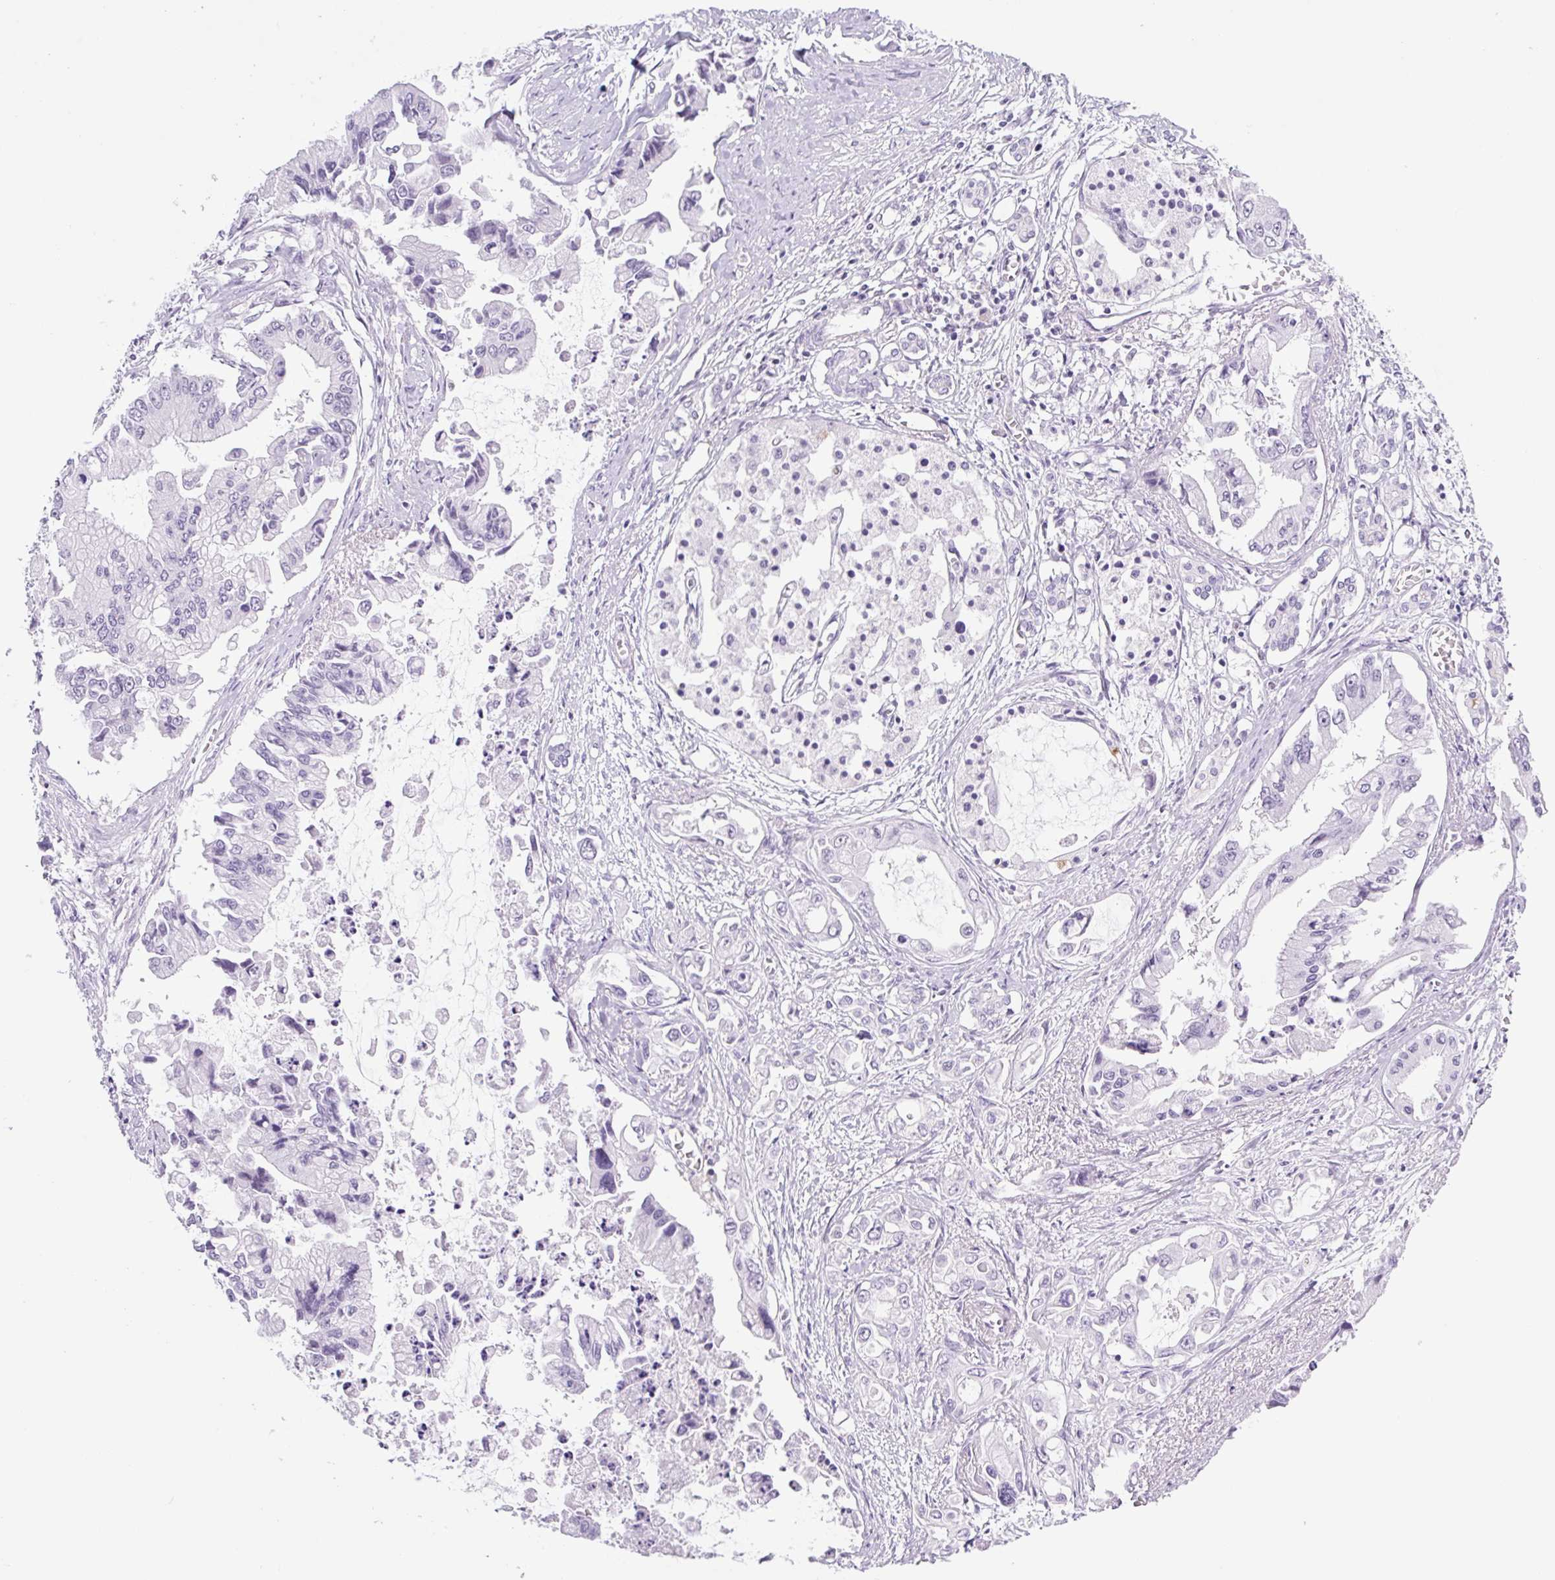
{"staining": {"intensity": "negative", "quantity": "none", "location": "none"}, "tissue": "pancreatic cancer", "cell_type": "Tumor cells", "image_type": "cancer", "snomed": [{"axis": "morphology", "description": "Adenocarcinoma, NOS"}, {"axis": "topography", "description": "Pancreas"}], "caption": "Immunohistochemical staining of human pancreatic adenocarcinoma displays no significant positivity in tumor cells. The staining was performed using DAB (3,3'-diaminobenzidine) to visualize the protein expression in brown, while the nuclei were stained in blue with hematoxylin (Magnification: 20x).", "gene": "TLE3", "patient": {"sex": "male", "age": 84}}